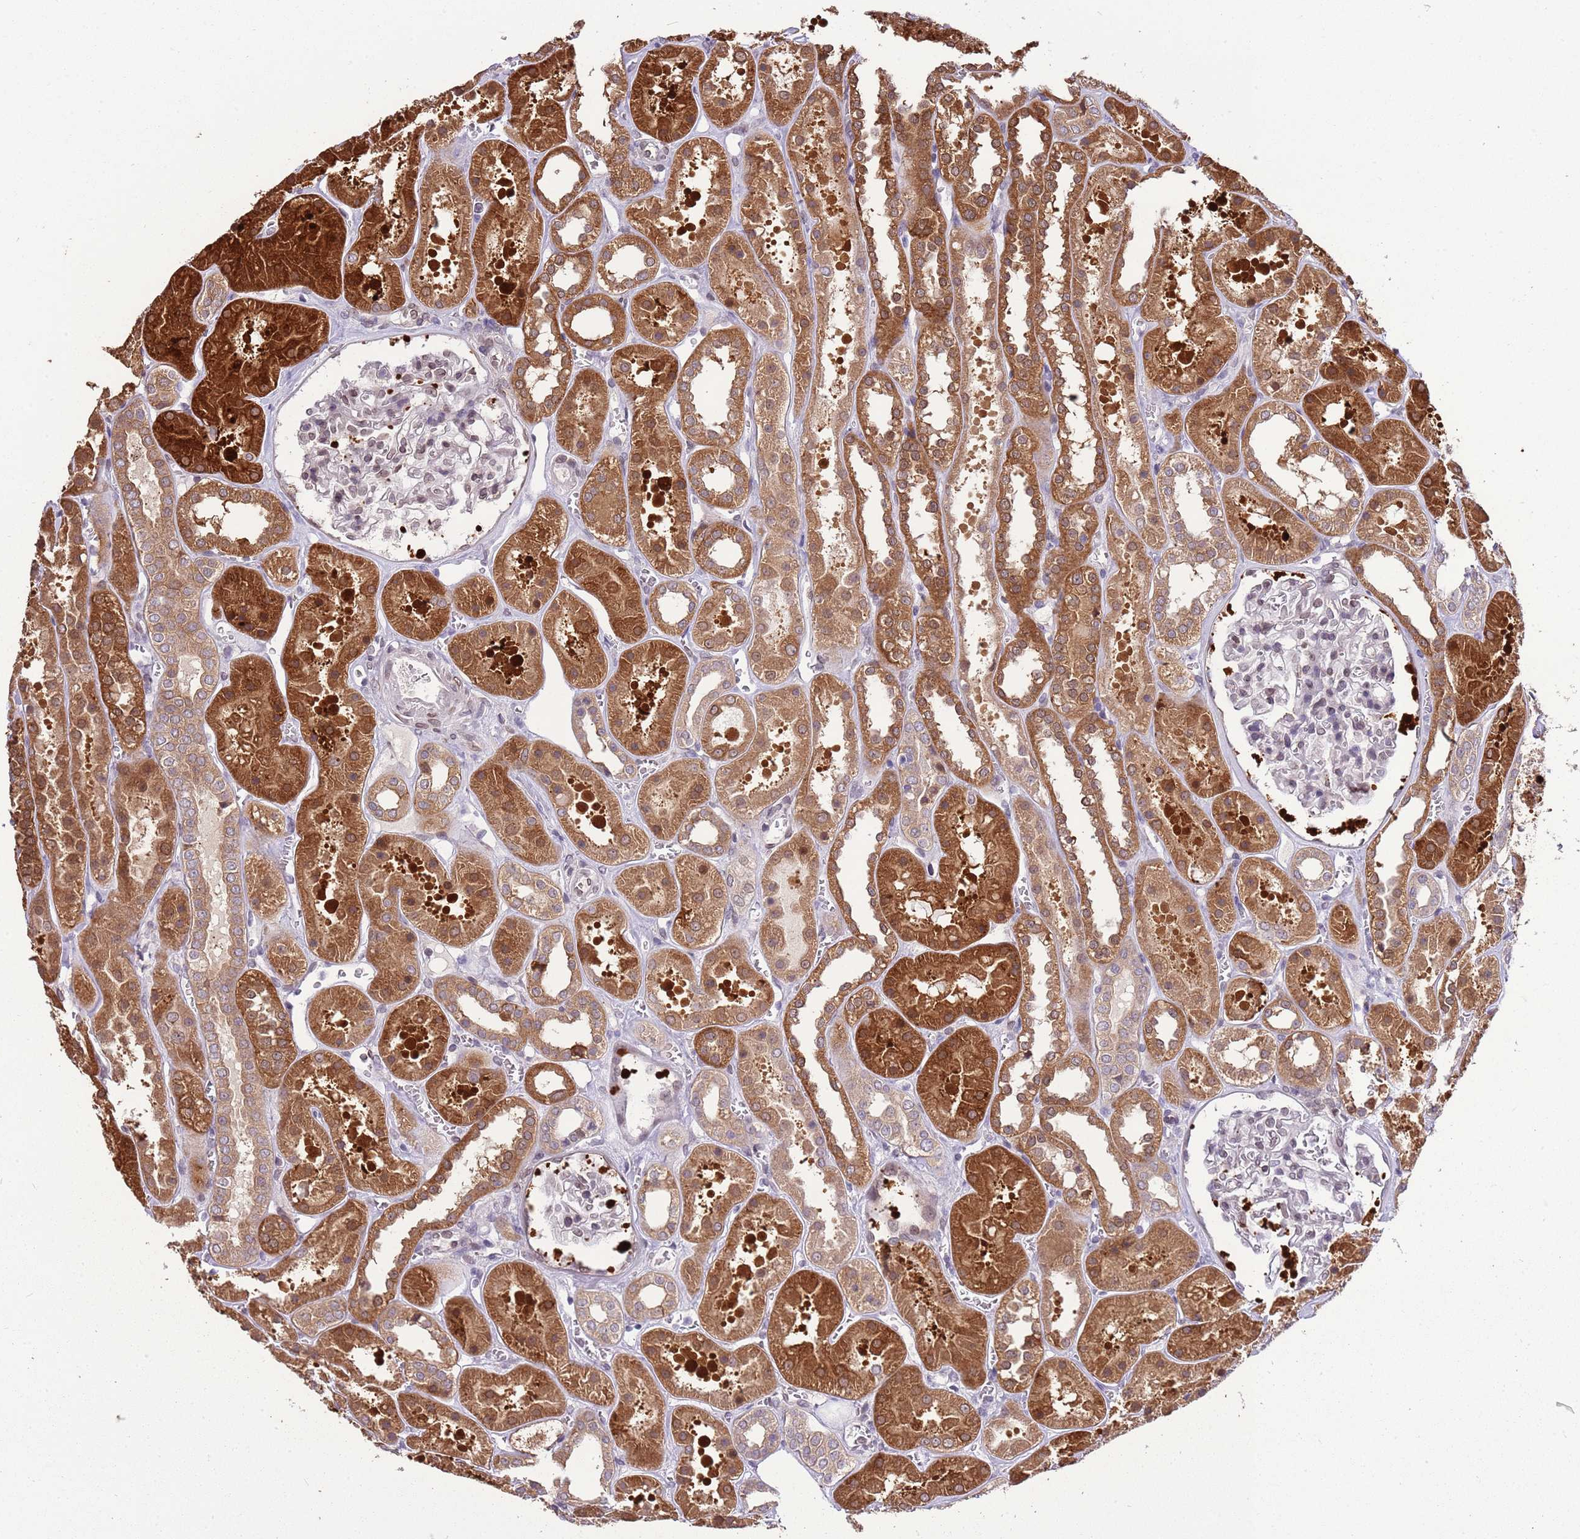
{"staining": {"intensity": "weak", "quantity": "<25%", "location": "nuclear"}, "tissue": "kidney", "cell_type": "Cells in glomeruli", "image_type": "normal", "snomed": [{"axis": "morphology", "description": "Normal tissue, NOS"}, {"axis": "topography", "description": "Kidney"}], "caption": "This photomicrograph is of normal kidney stained with IHC to label a protein in brown with the nuclei are counter-stained blue. There is no staining in cells in glomeruli. The staining was performed using DAB (3,3'-diaminobenzidine) to visualize the protein expression in brown, while the nuclei were stained in blue with hematoxylin (Magnification: 20x).", "gene": "ZNF665", "patient": {"sex": "female", "age": 41}}